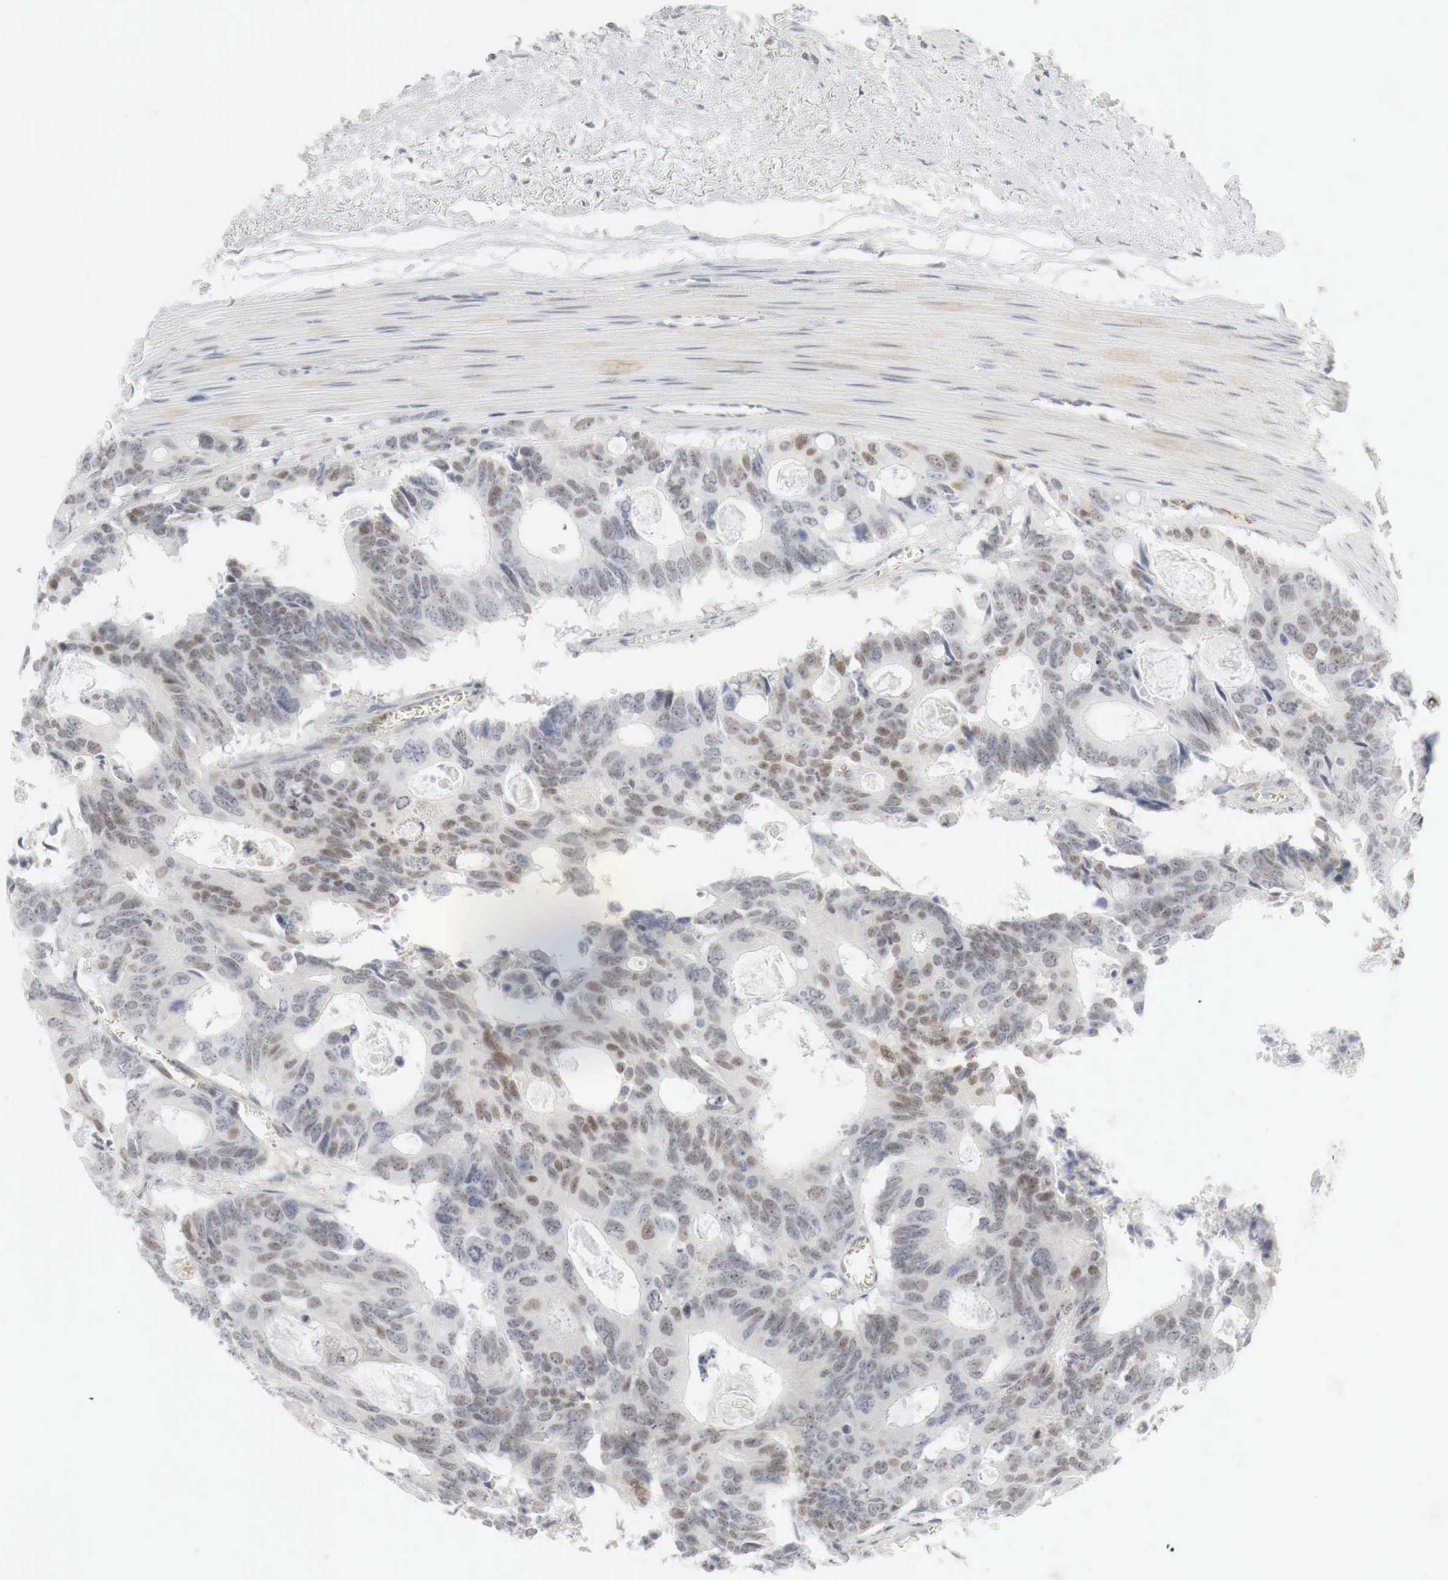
{"staining": {"intensity": "moderate", "quantity": "25%-75%", "location": "nuclear"}, "tissue": "colorectal cancer", "cell_type": "Tumor cells", "image_type": "cancer", "snomed": [{"axis": "morphology", "description": "Adenocarcinoma, NOS"}, {"axis": "topography", "description": "Rectum"}], "caption": "IHC photomicrograph of human adenocarcinoma (colorectal) stained for a protein (brown), which demonstrates medium levels of moderate nuclear positivity in about 25%-75% of tumor cells.", "gene": "MYC", "patient": {"sex": "male", "age": 76}}